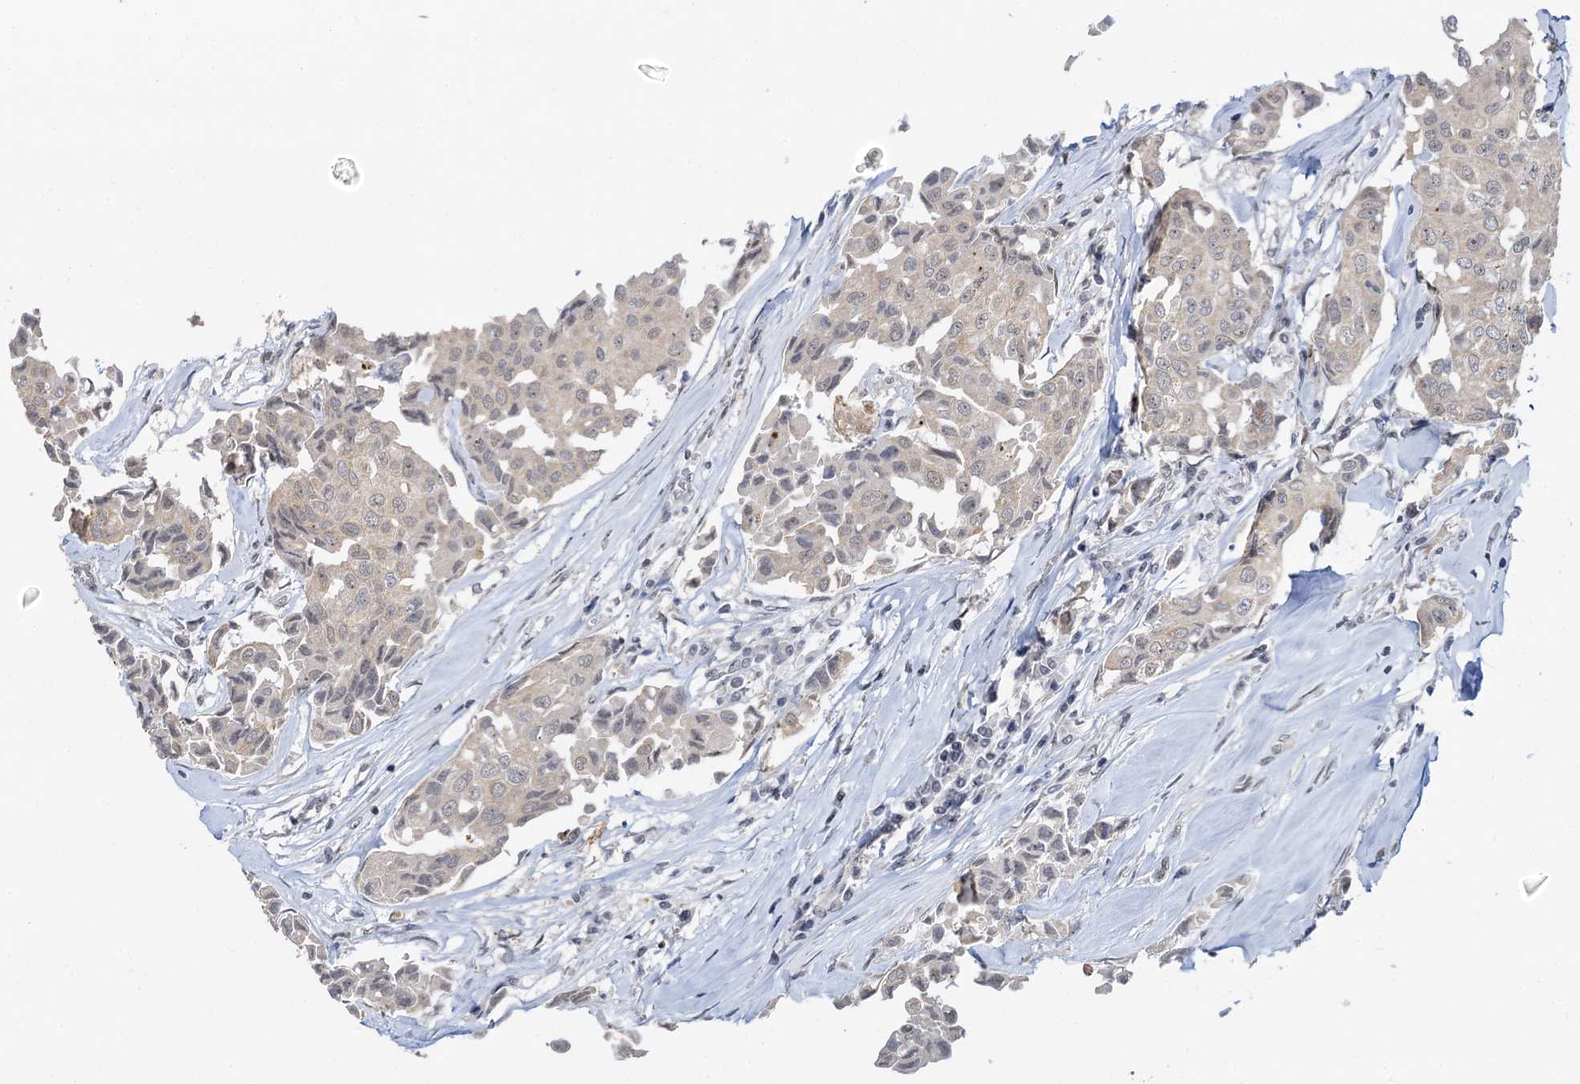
{"staining": {"intensity": "negative", "quantity": "none", "location": "none"}, "tissue": "breast cancer", "cell_type": "Tumor cells", "image_type": "cancer", "snomed": [{"axis": "morphology", "description": "Duct carcinoma"}, {"axis": "topography", "description": "Breast"}], "caption": "IHC of human breast infiltrating ductal carcinoma reveals no staining in tumor cells.", "gene": "NAT10", "patient": {"sex": "female", "age": 80}}